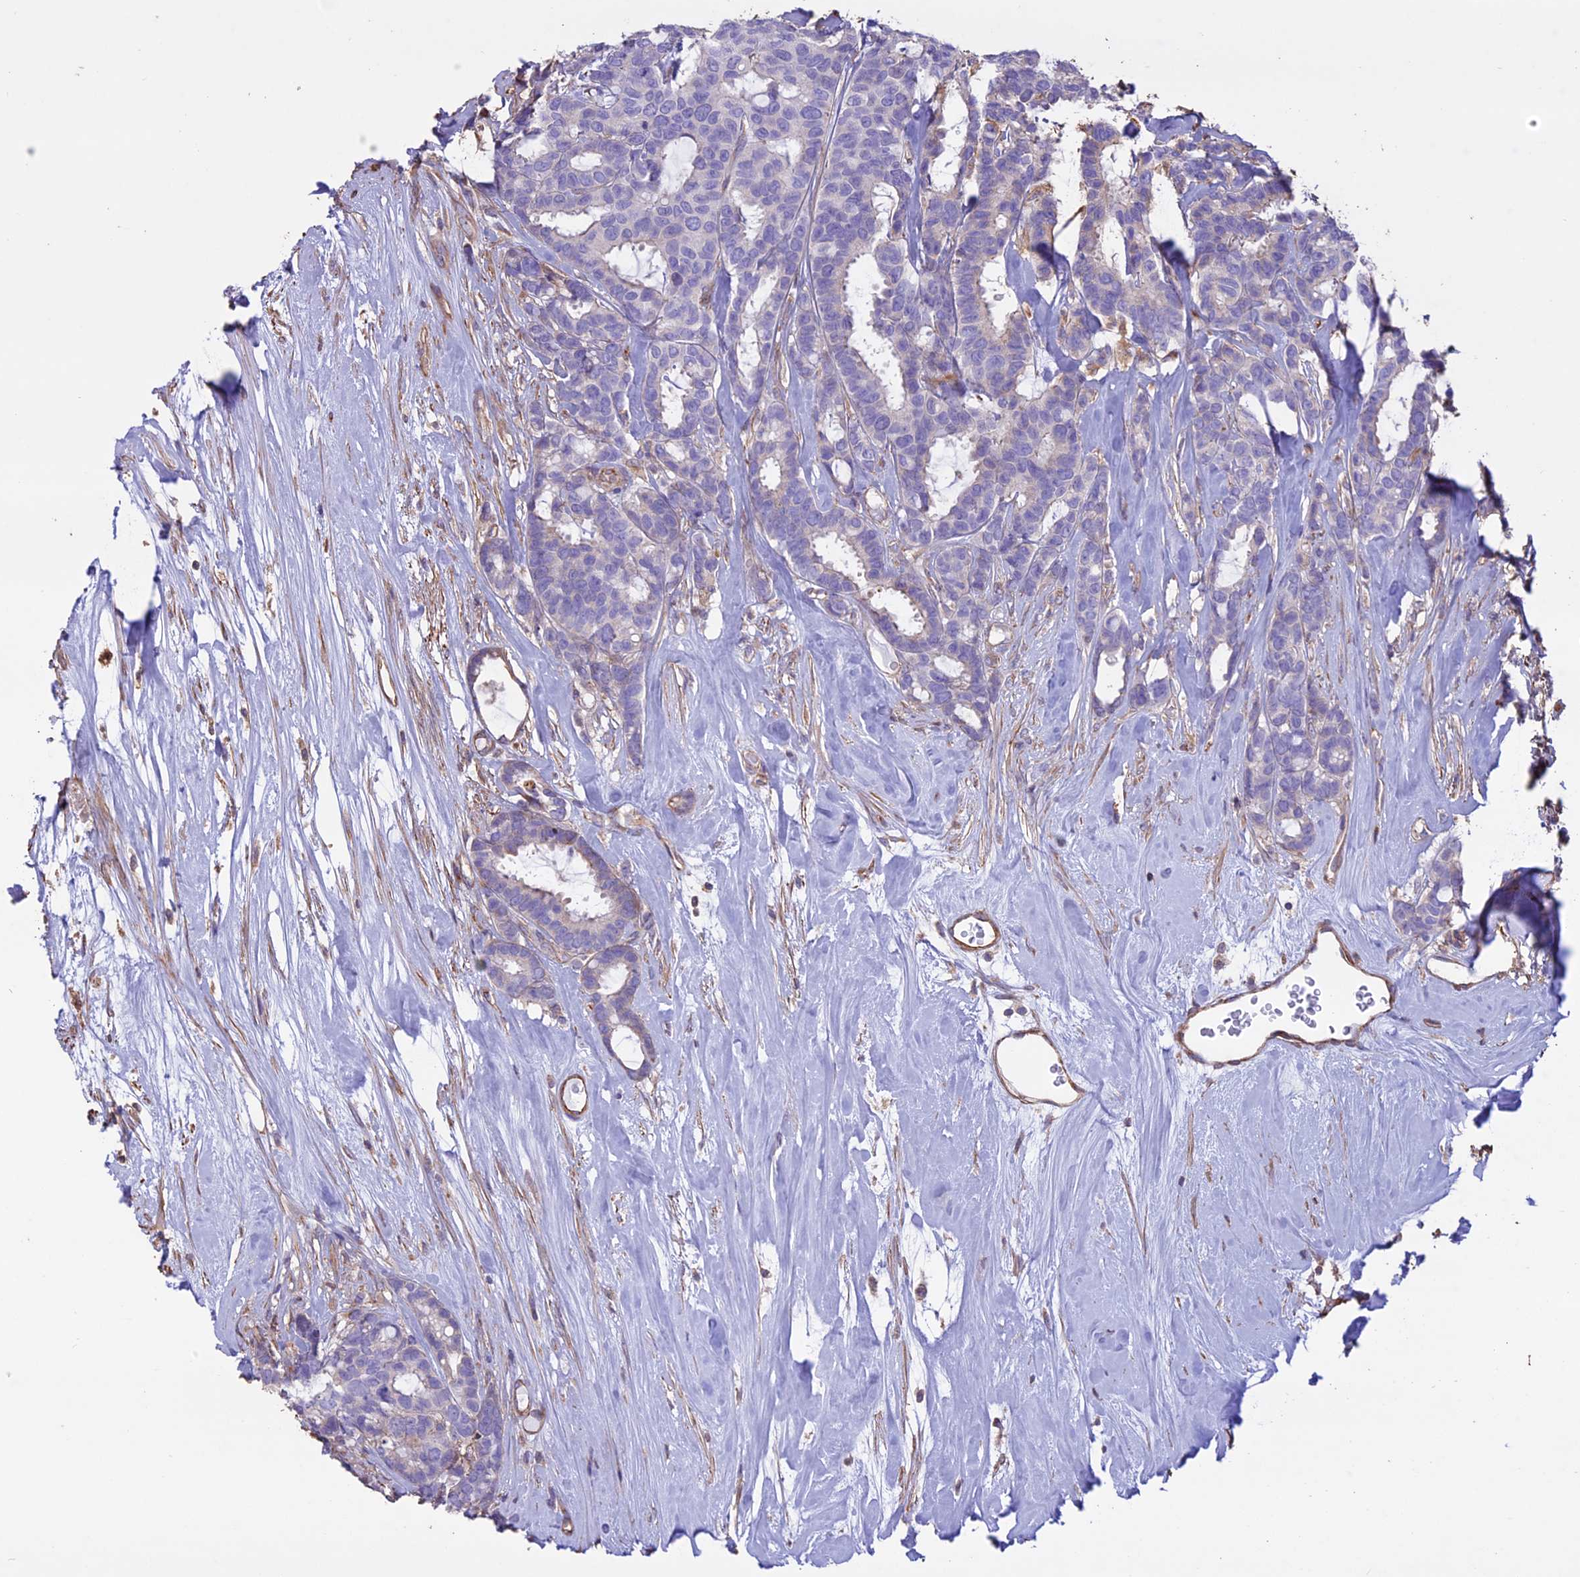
{"staining": {"intensity": "negative", "quantity": "none", "location": "none"}, "tissue": "breast cancer", "cell_type": "Tumor cells", "image_type": "cancer", "snomed": [{"axis": "morphology", "description": "Duct carcinoma"}, {"axis": "topography", "description": "Breast"}], "caption": "IHC micrograph of neoplastic tissue: breast cancer stained with DAB (3,3'-diaminobenzidine) reveals no significant protein expression in tumor cells. (Stains: DAB immunohistochemistry (IHC) with hematoxylin counter stain, Microscopy: brightfield microscopy at high magnification).", "gene": "CCDC148", "patient": {"sex": "female", "age": 87}}